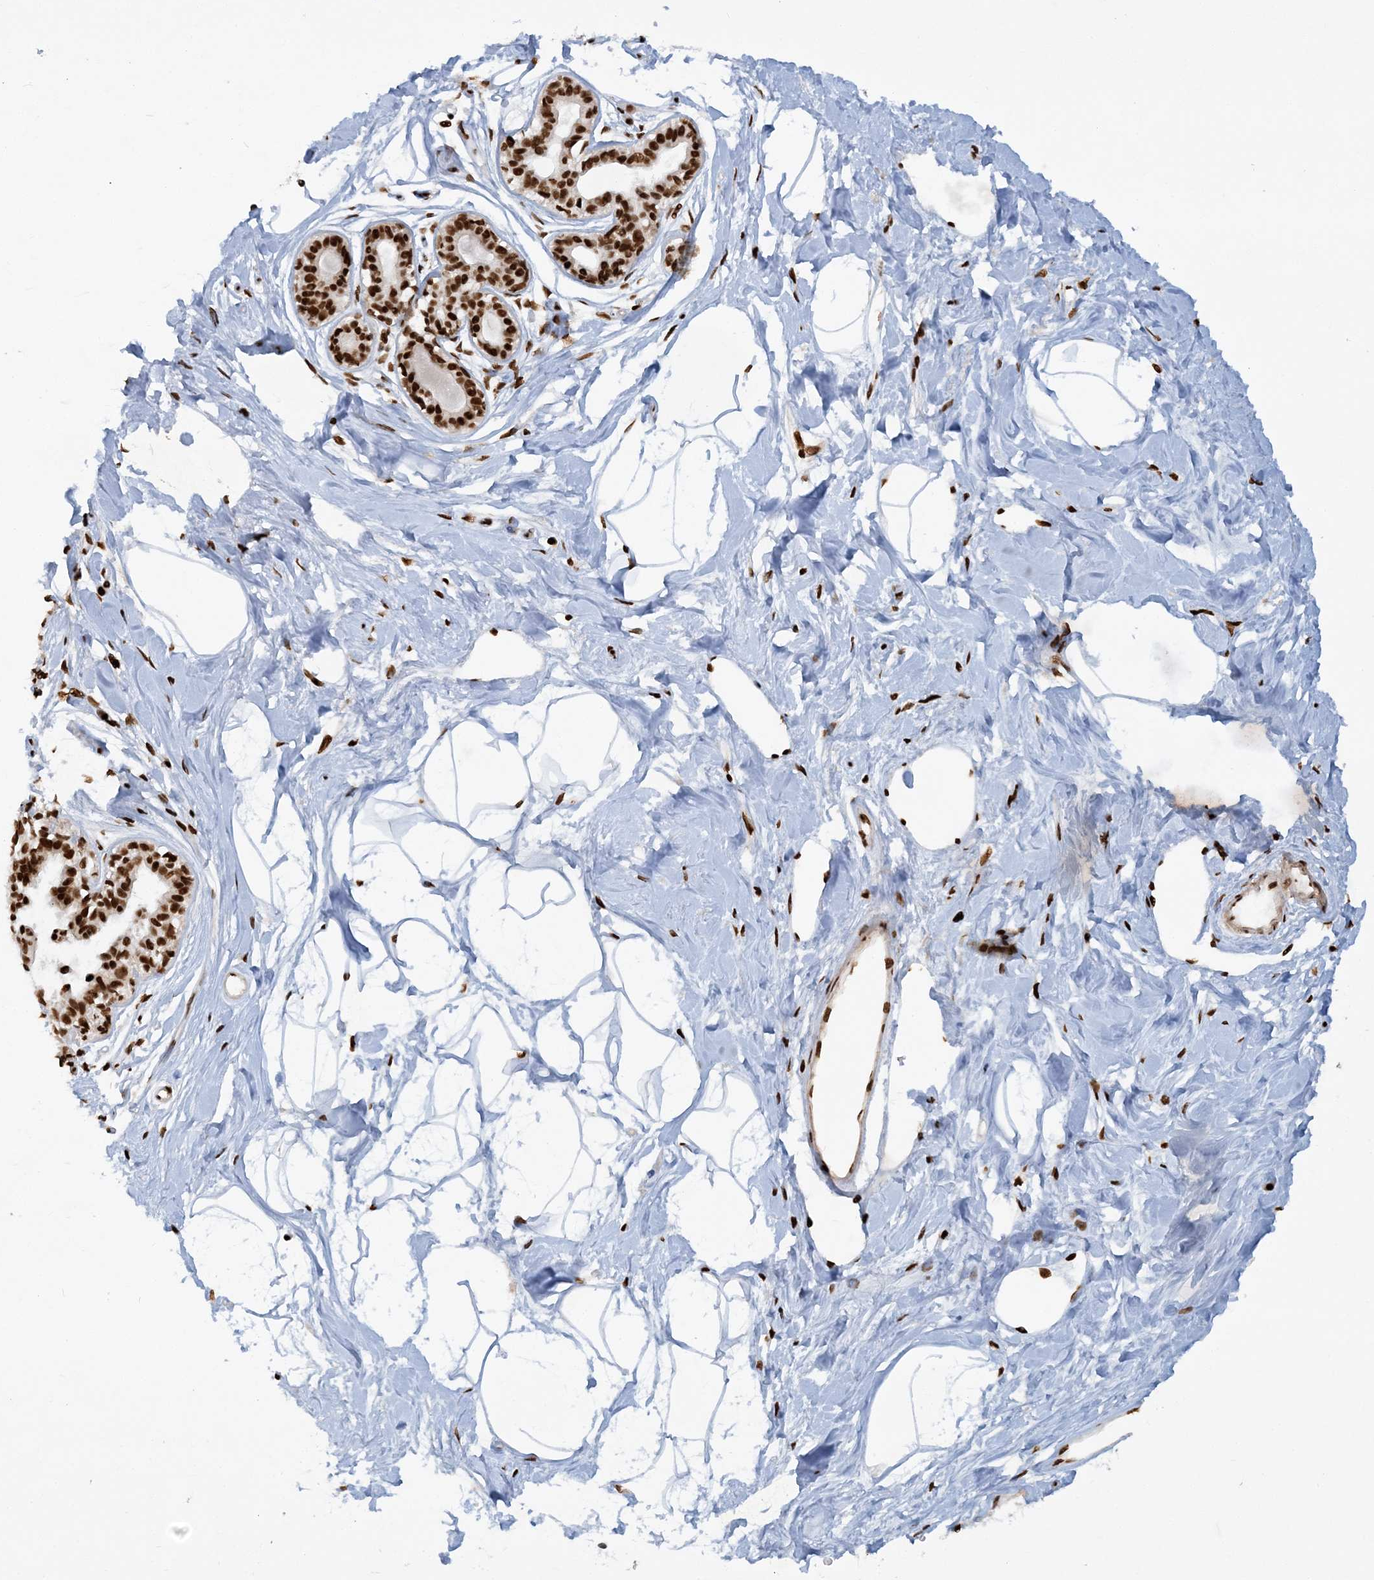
{"staining": {"intensity": "strong", "quantity": ">75%", "location": "nuclear"}, "tissue": "breast", "cell_type": "Adipocytes", "image_type": "normal", "snomed": [{"axis": "morphology", "description": "Normal tissue, NOS"}, {"axis": "topography", "description": "Breast"}], "caption": "Breast stained with immunohistochemistry shows strong nuclear positivity in about >75% of adipocytes. (IHC, brightfield microscopy, high magnification).", "gene": "DELE1", "patient": {"sex": "female", "age": 45}}